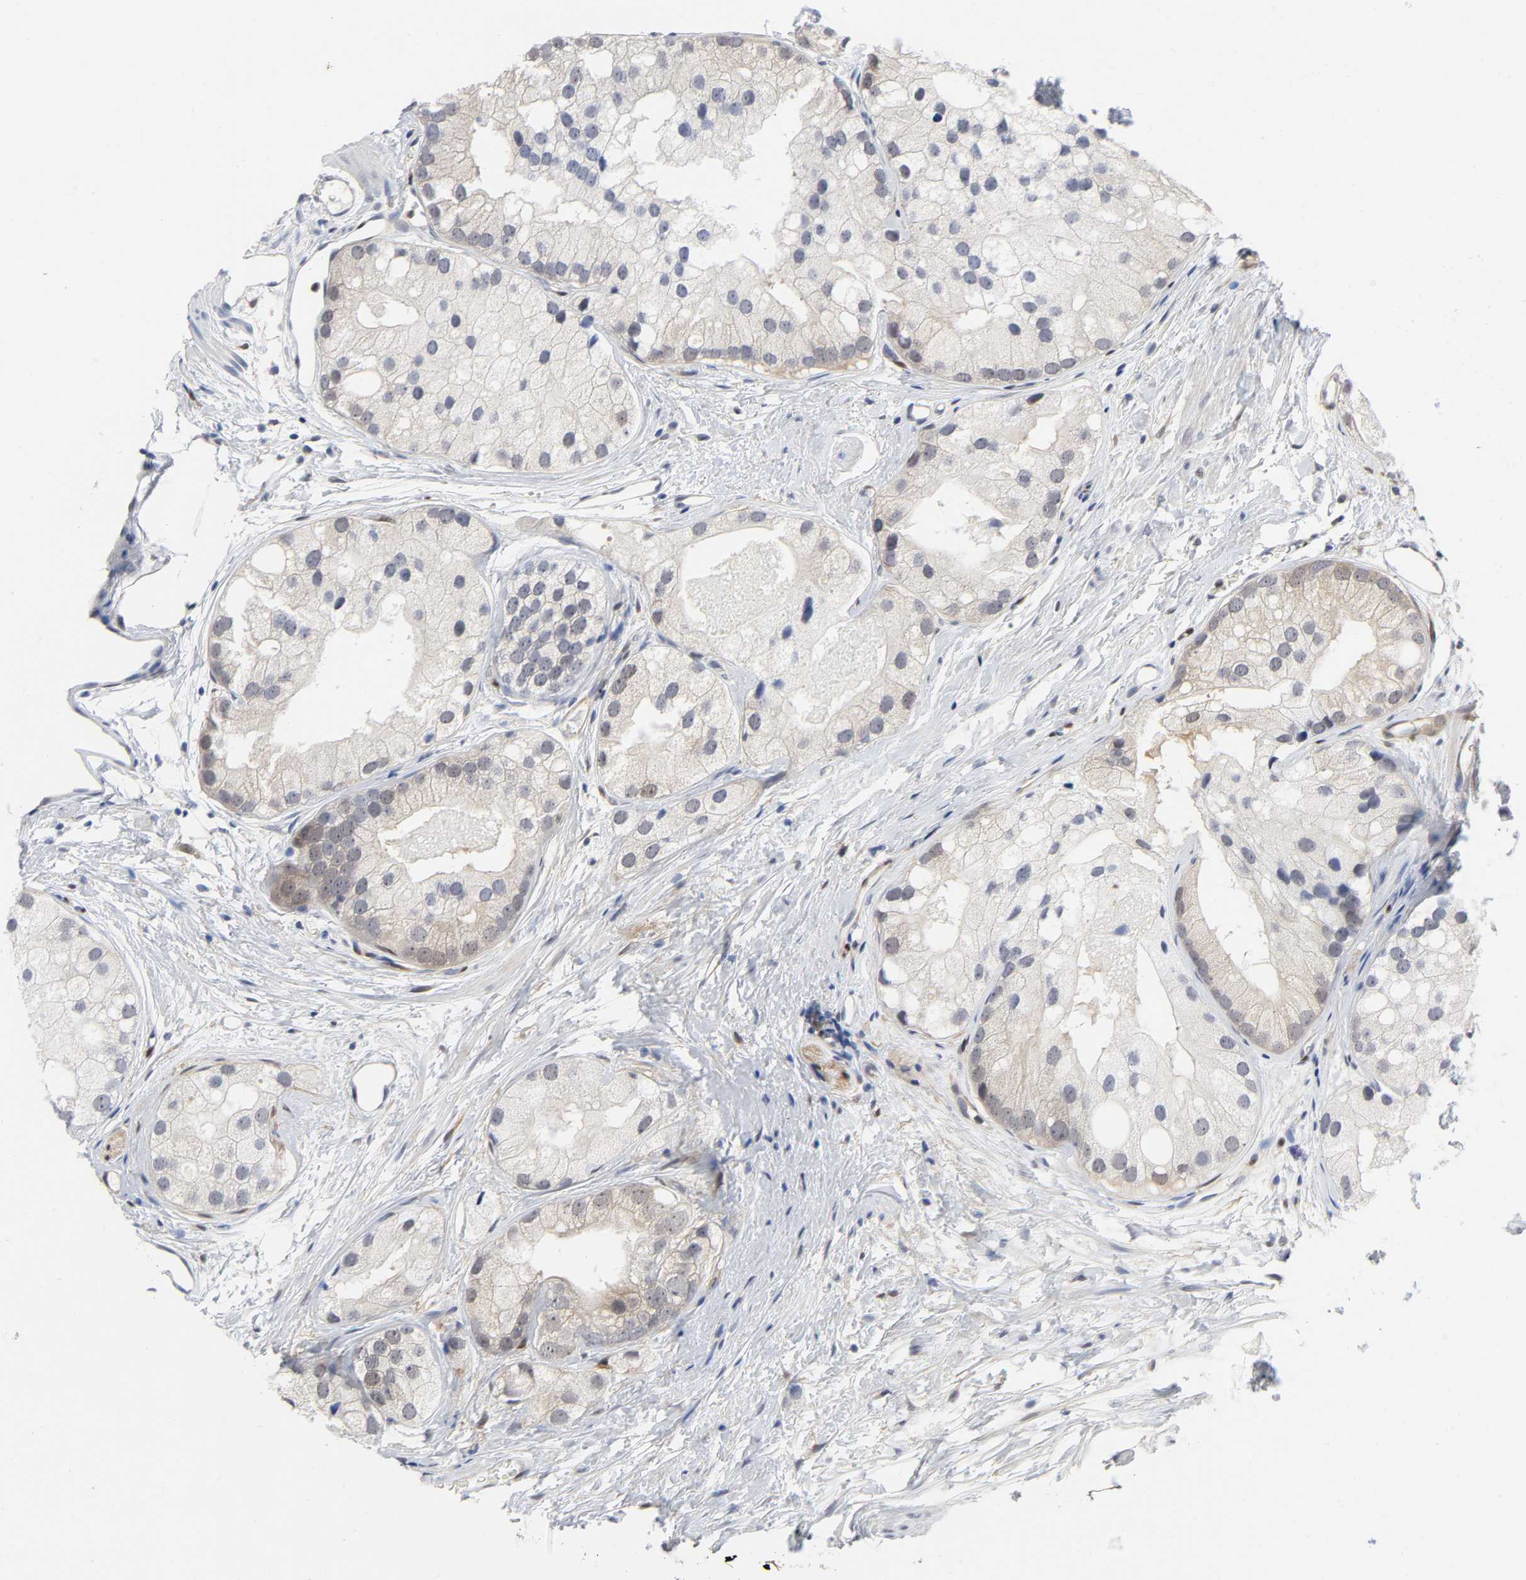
{"staining": {"intensity": "negative", "quantity": "none", "location": "none"}, "tissue": "prostate cancer", "cell_type": "Tumor cells", "image_type": "cancer", "snomed": [{"axis": "morphology", "description": "Adenocarcinoma, Low grade"}, {"axis": "topography", "description": "Prostate"}], "caption": "There is no significant positivity in tumor cells of prostate cancer.", "gene": "PTEN", "patient": {"sex": "male", "age": 69}}